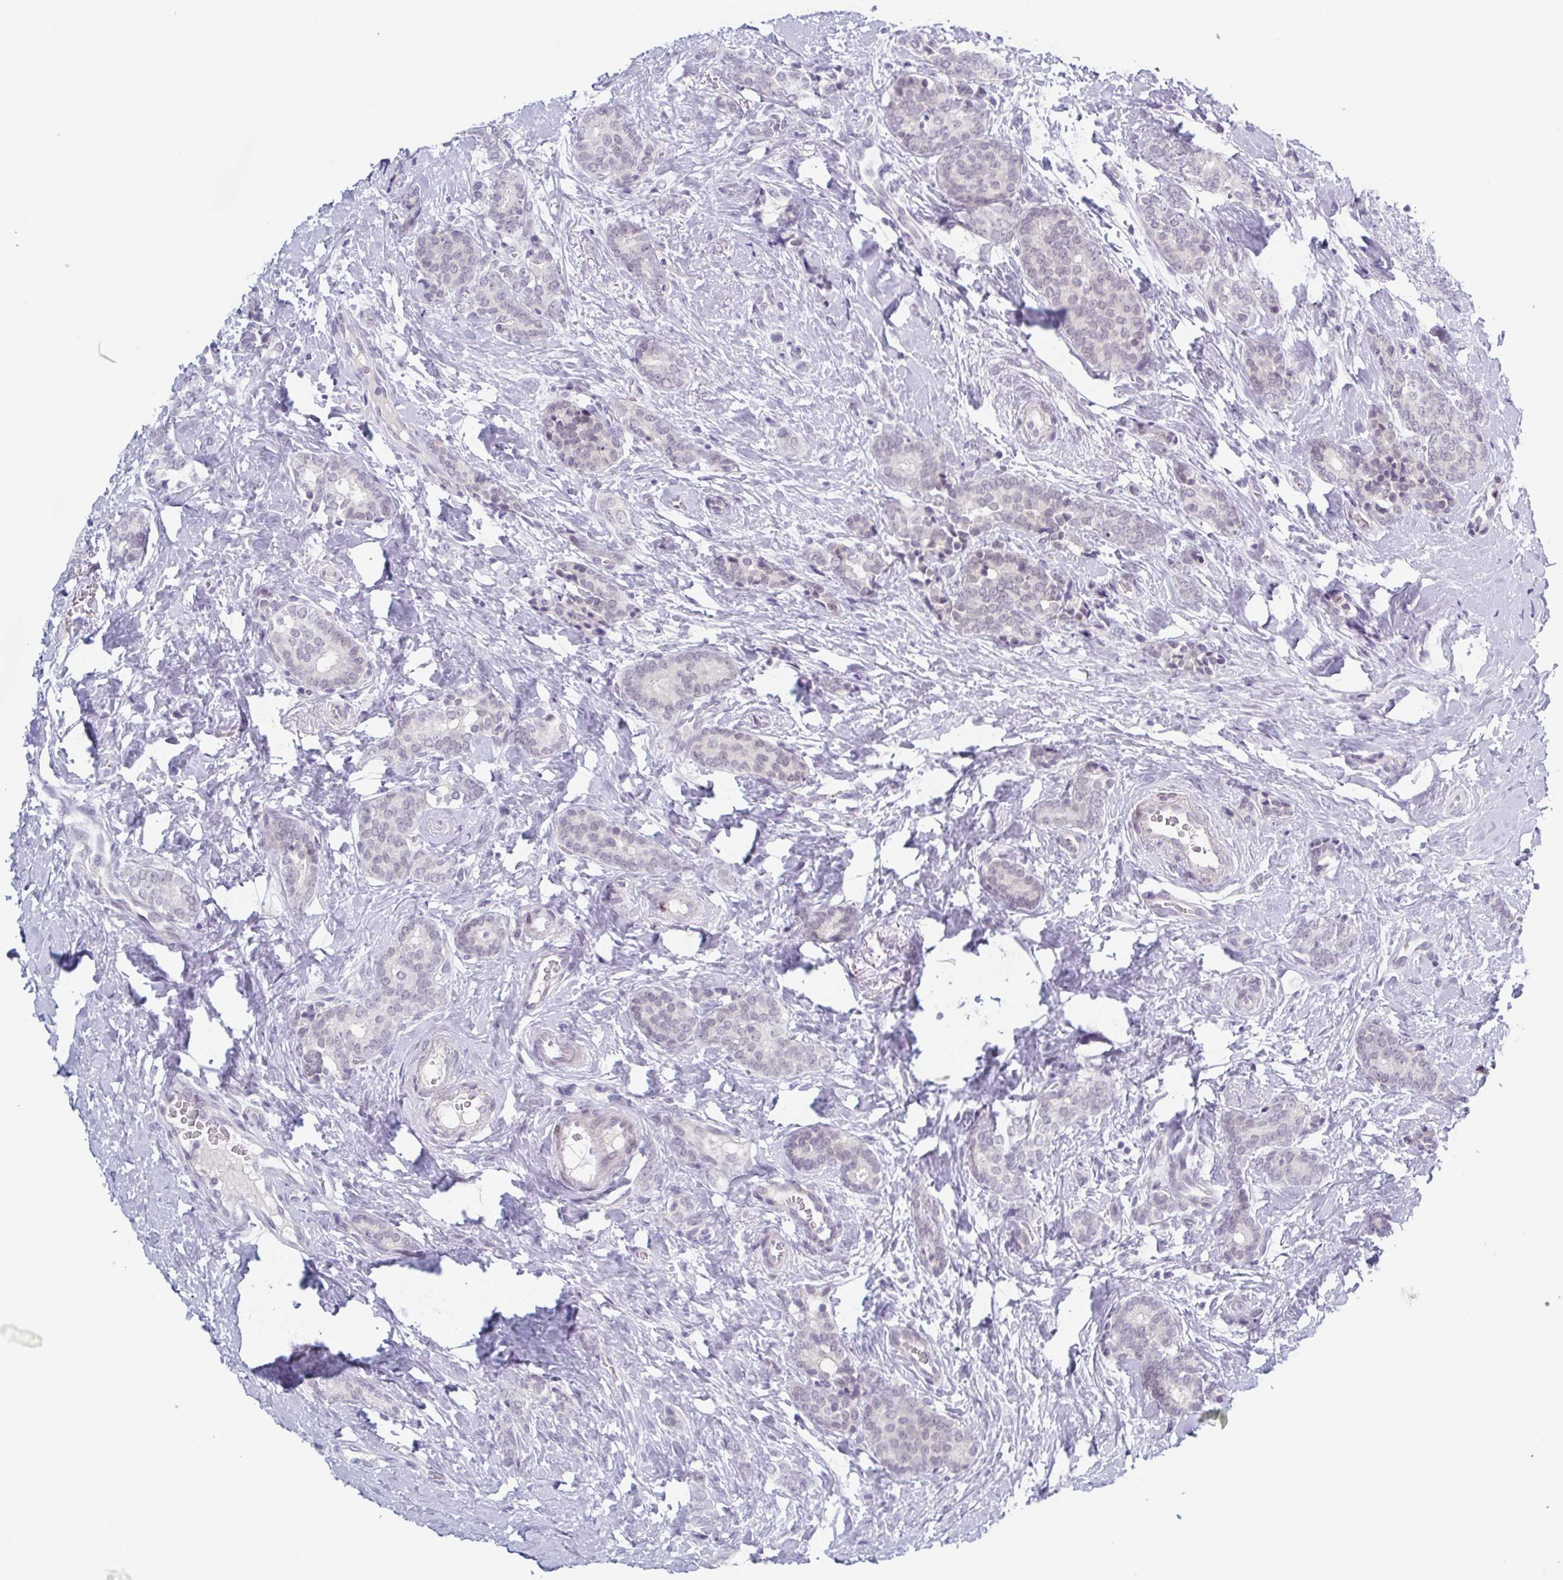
{"staining": {"intensity": "negative", "quantity": "none", "location": "none"}, "tissue": "breast cancer", "cell_type": "Tumor cells", "image_type": "cancer", "snomed": [{"axis": "morphology", "description": "Normal tissue, NOS"}, {"axis": "morphology", "description": "Duct carcinoma"}, {"axis": "topography", "description": "Breast"}], "caption": "This is an immunohistochemistry (IHC) histopathology image of intraductal carcinoma (breast). There is no expression in tumor cells.", "gene": "ZFP64", "patient": {"sex": "female", "age": 77}}